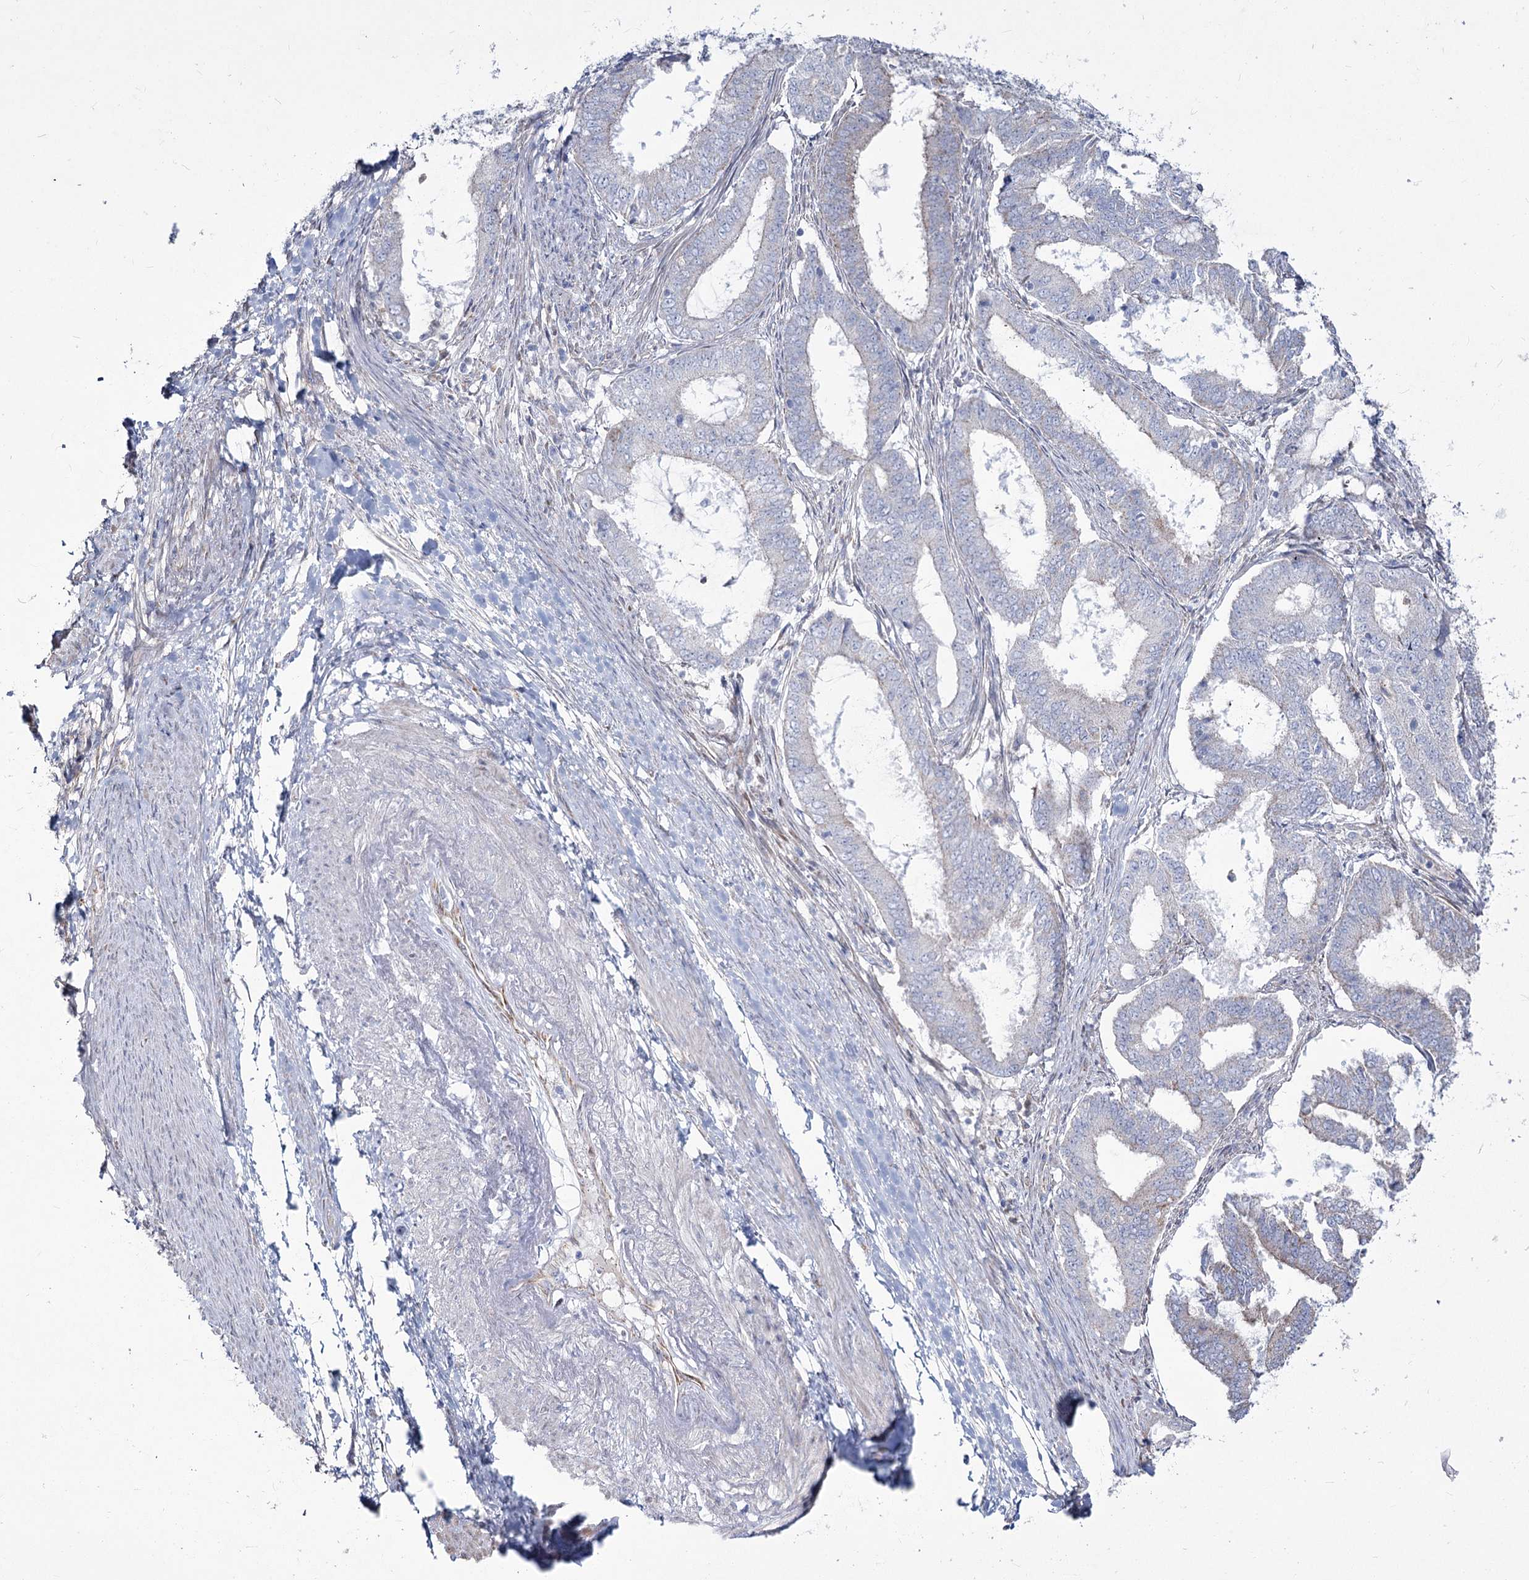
{"staining": {"intensity": "negative", "quantity": "none", "location": "none"}, "tissue": "endometrial cancer", "cell_type": "Tumor cells", "image_type": "cancer", "snomed": [{"axis": "morphology", "description": "Adenocarcinoma, NOS"}, {"axis": "topography", "description": "Endometrium"}], "caption": "Tumor cells are negative for protein expression in human endometrial adenocarcinoma.", "gene": "ME3", "patient": {"sex": "female", "age": 51}}